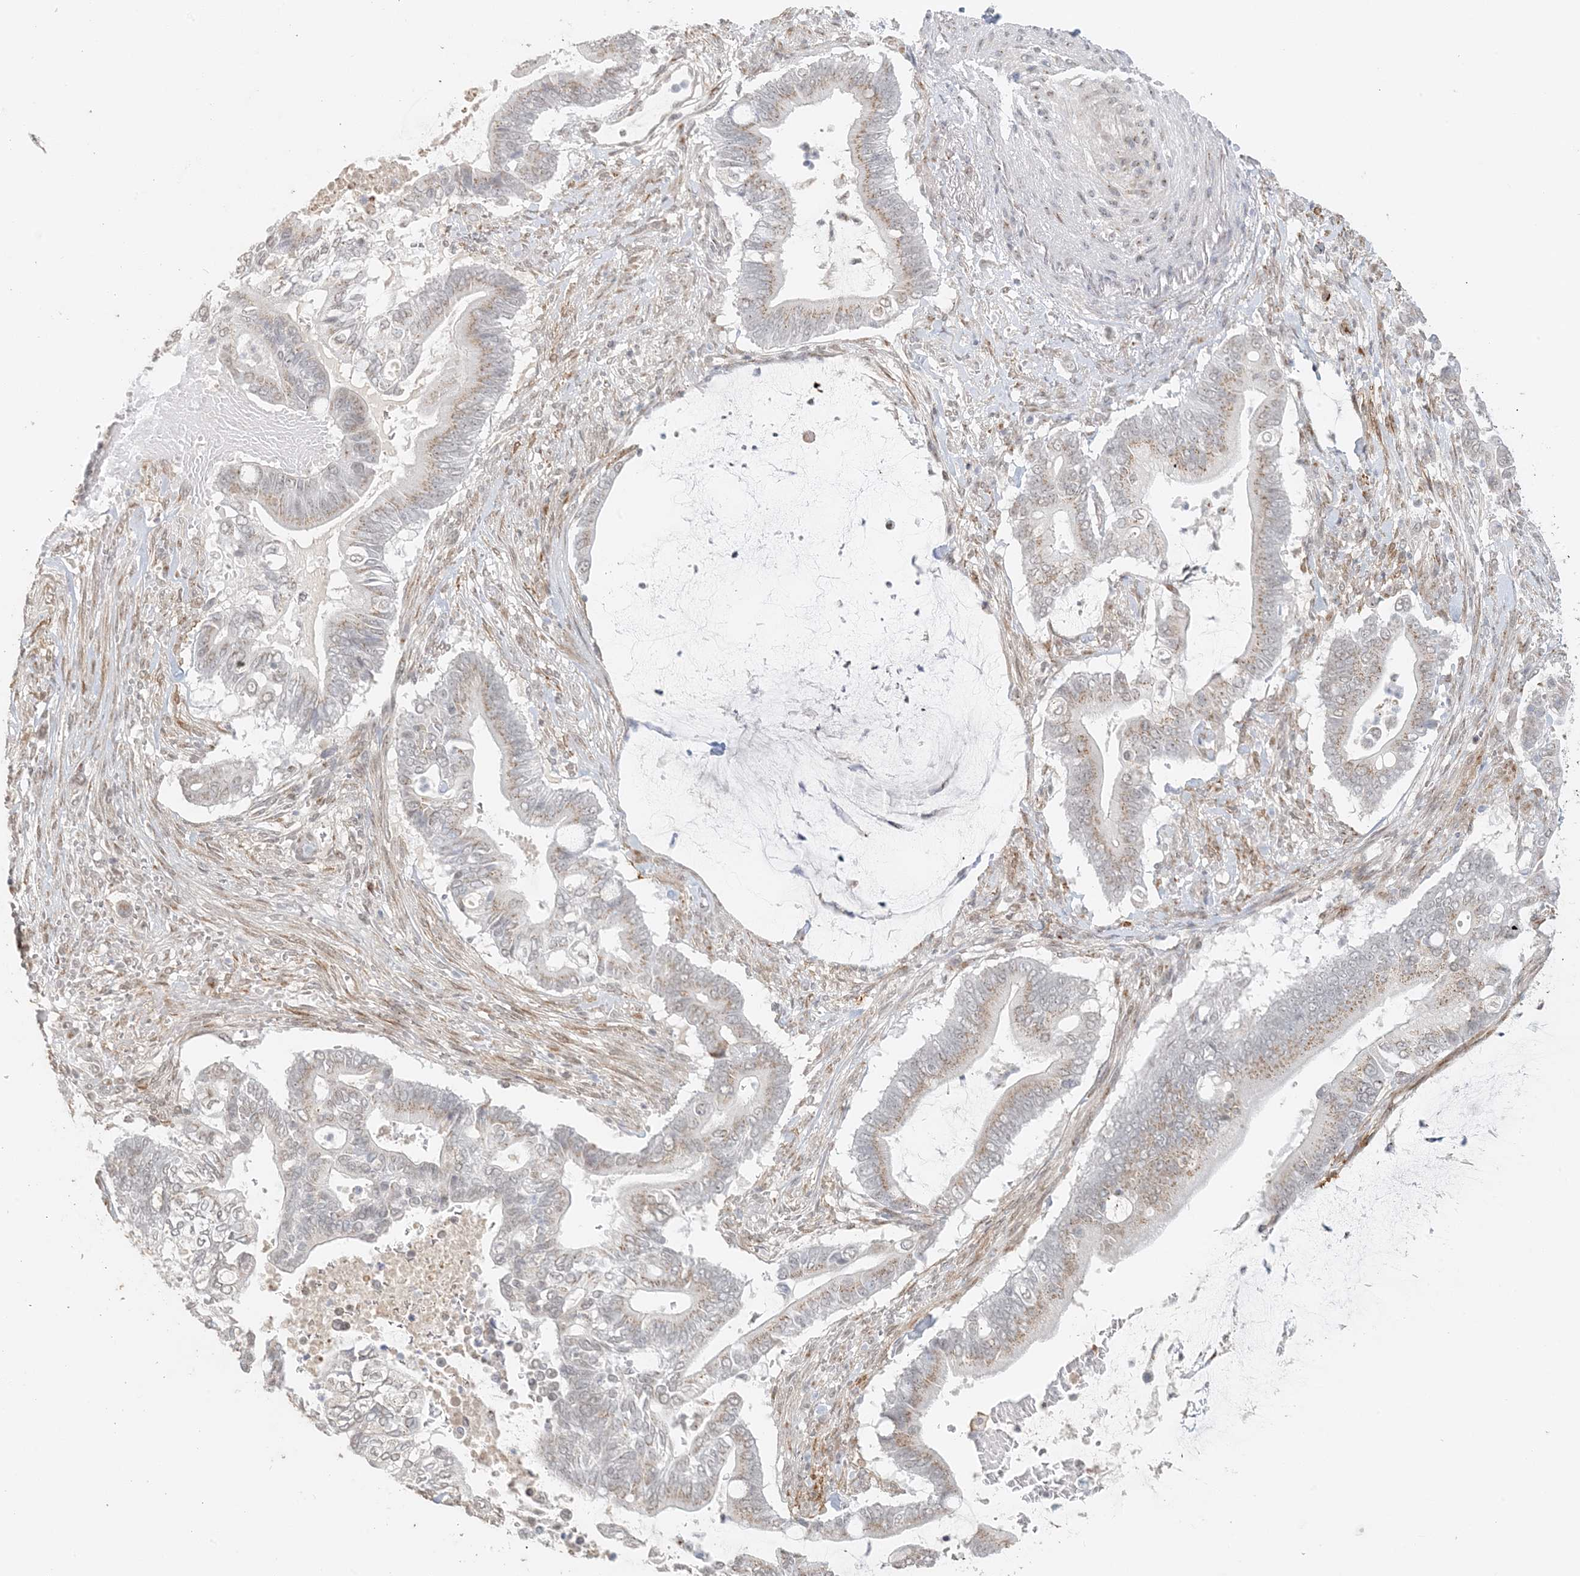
{"staining": {"intensity": "weak", "quantity": "25%-75%", "location": "cytoplasmic/membranous"}, "tissue": "pancreatic cancer", "cell_type": "Tumor cells", "image_type": "cancer", "snomed": [{"axis": "morphology", "description": "Adenocarcinoma, NOS"}, {"axis": "topography", "description": "Pancreas"}], "caption": "Protein expression analysis of human pancreatic cancer (adenocarcinoma) reveals weak cytoplasmic/membranous staining in approximately 25%-75% of tumor cells.", "gene": "ZCCHC4", "patient": {"sex": "male", "age": 68}}